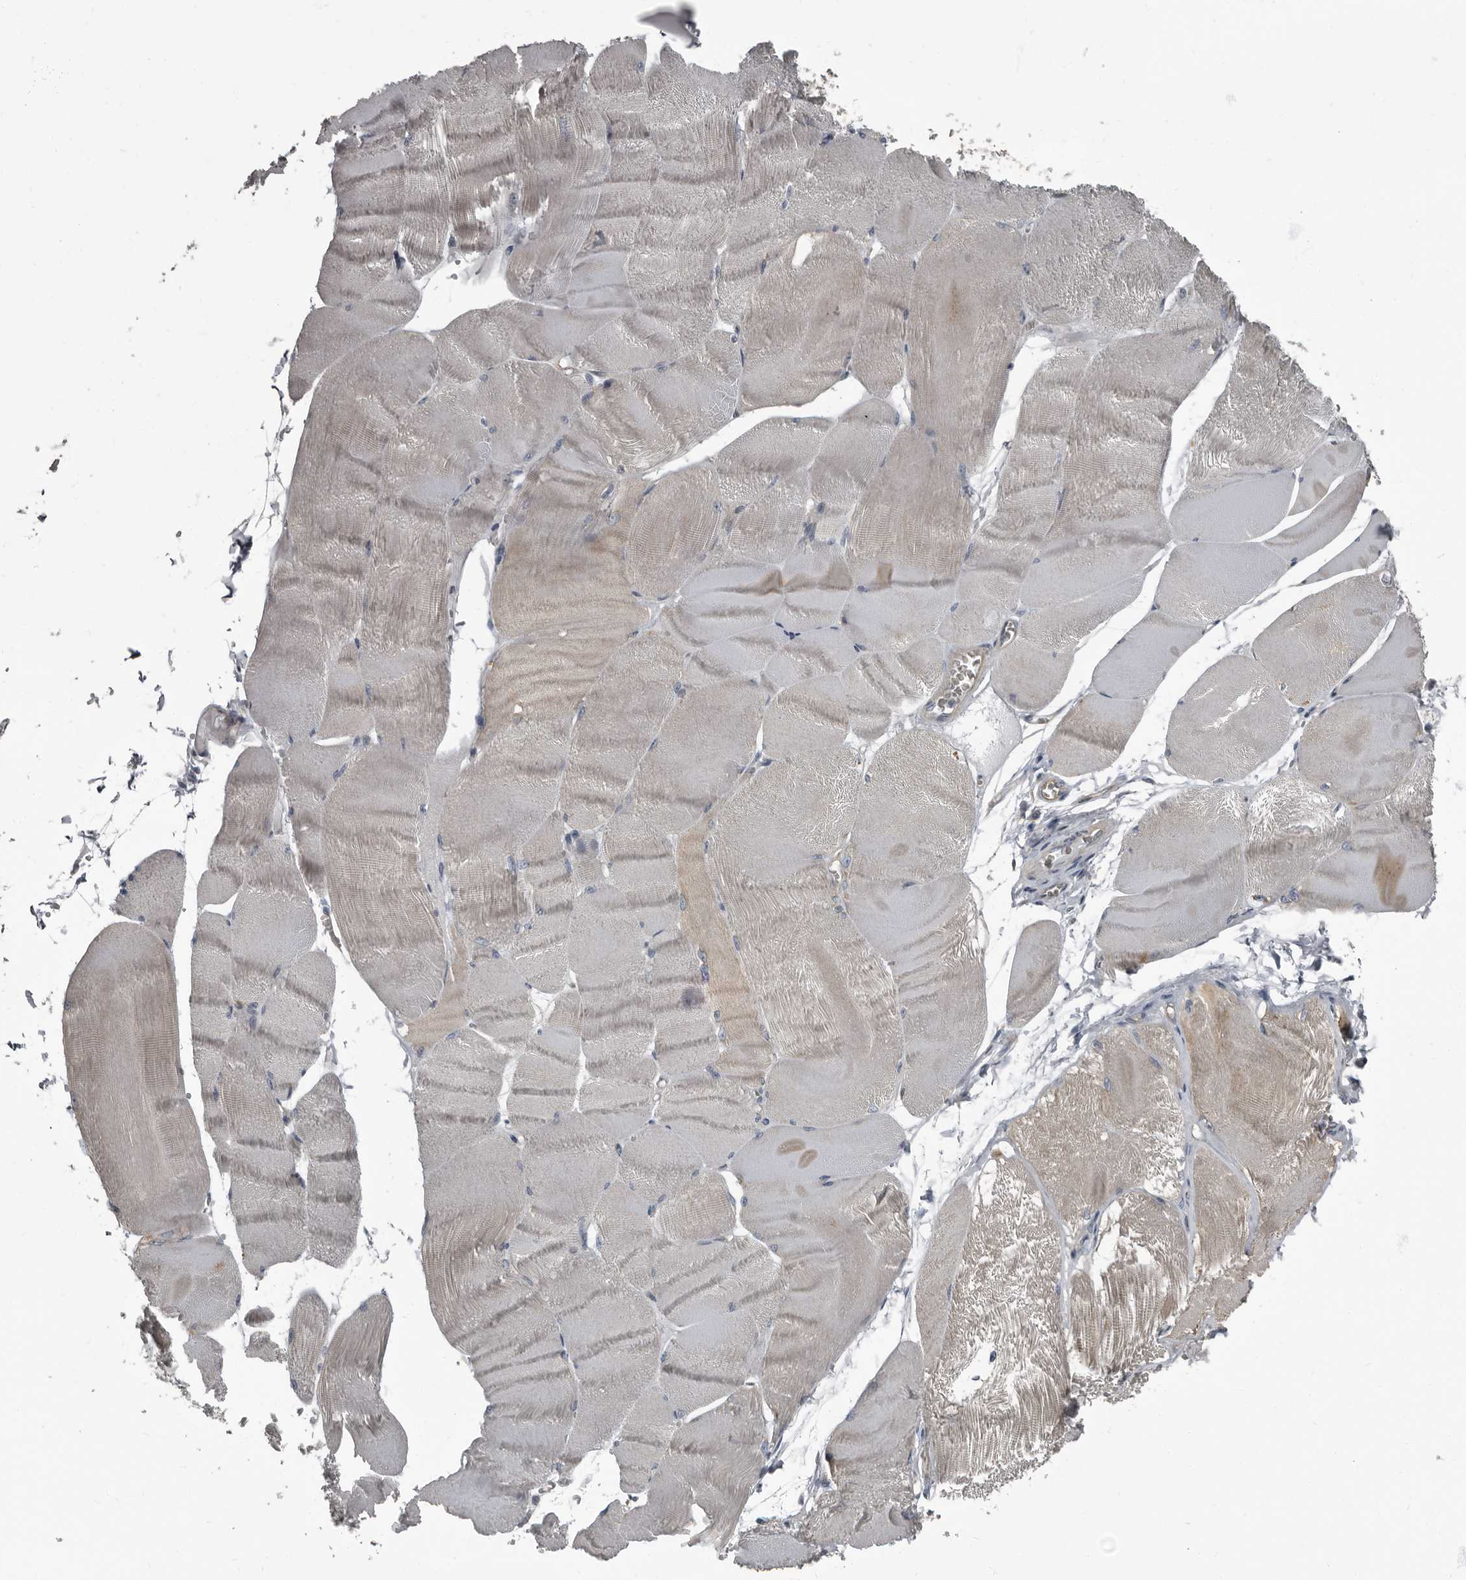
{"staining": {"intensity": "weak", "quantity": "<25%", "location": "cytoplasmic/membranous"}, "tissue": "skeletal muscle", "cell_type": "Myocytes", "image_type": "normal", "snomed": [{"axis": "morphology", "description": "Normal tissue, NOS"}, {"axis": "morphology", "description": "Basal cell carcinoma"}, {"axis": "topography", "description": "Skeletal muscle"}], "caption": "DAB (3,3'-diaminobenzidine) immunohistochemical staining of unremarkable skeletal muscle displays no significant positivity in myocytes. (Brightfield microscopy of DAB immunohistochemistry at high magnification).", "gene": "TPD52L1", "patient": {"sex": "female", "age": 64}}